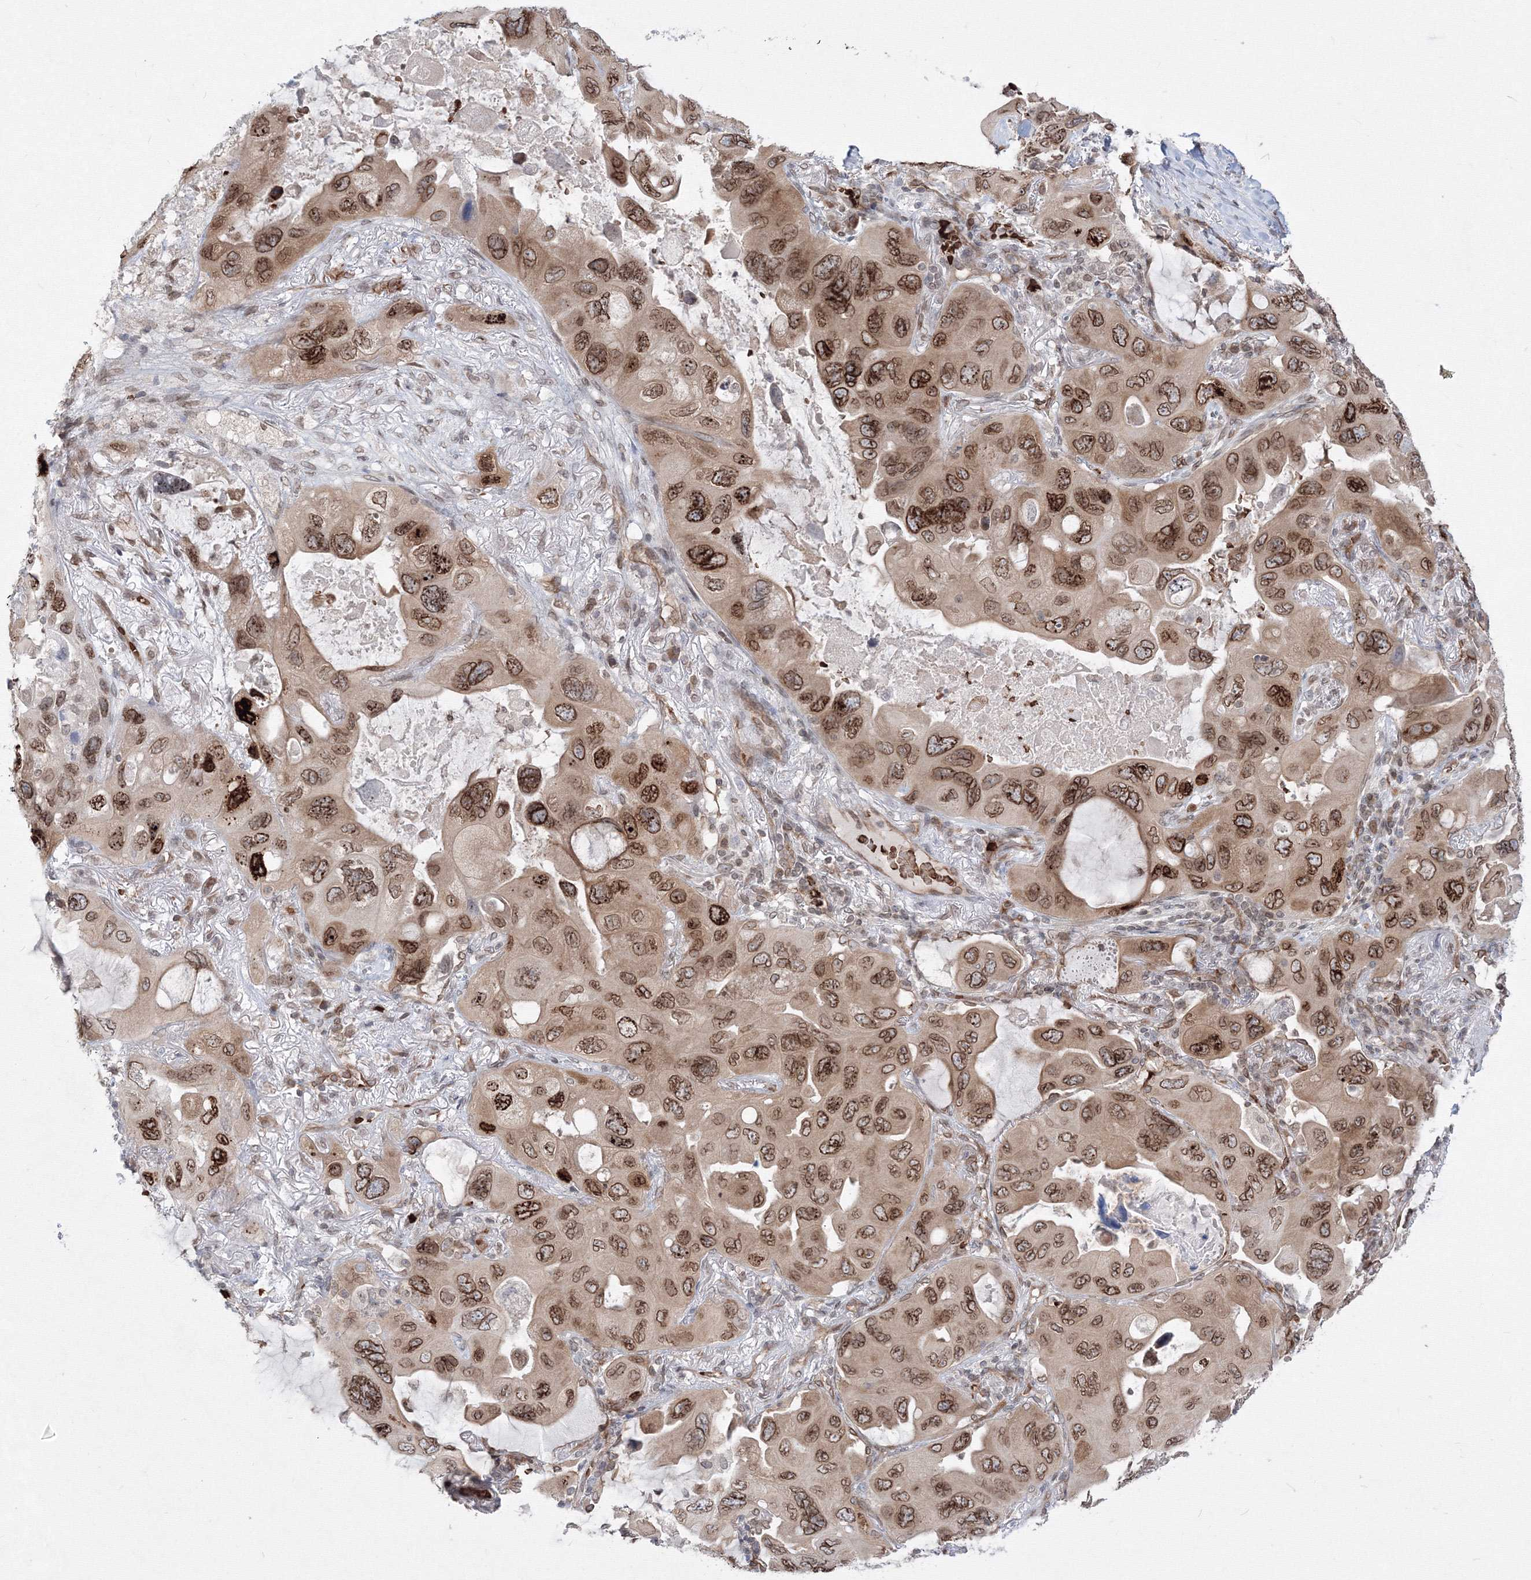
{"staining": {"intensity": "strong", "quantity": ">75%", "location": "cytoplasmic/membranous,nuclear"}, "tissue": "lung cancer", "cell_type": "Tumor cells", "image_type": "cancer", "snomed": [{"axis": "morphology", "description": "Squamous cell carcinoma, NOS"}, {"axis": "topography", "description": "Lung"}], "caption": "A micrograph showing strong cytoplasmic/membranous and nuclear positivity in approximately >75% of tumor cells in lung cancer (squamous cell carcinoma), as visualized by brown immunohistochemical staining.", "gene": "DNAJB2", "patient": {"sex": "female", "age": 73}}